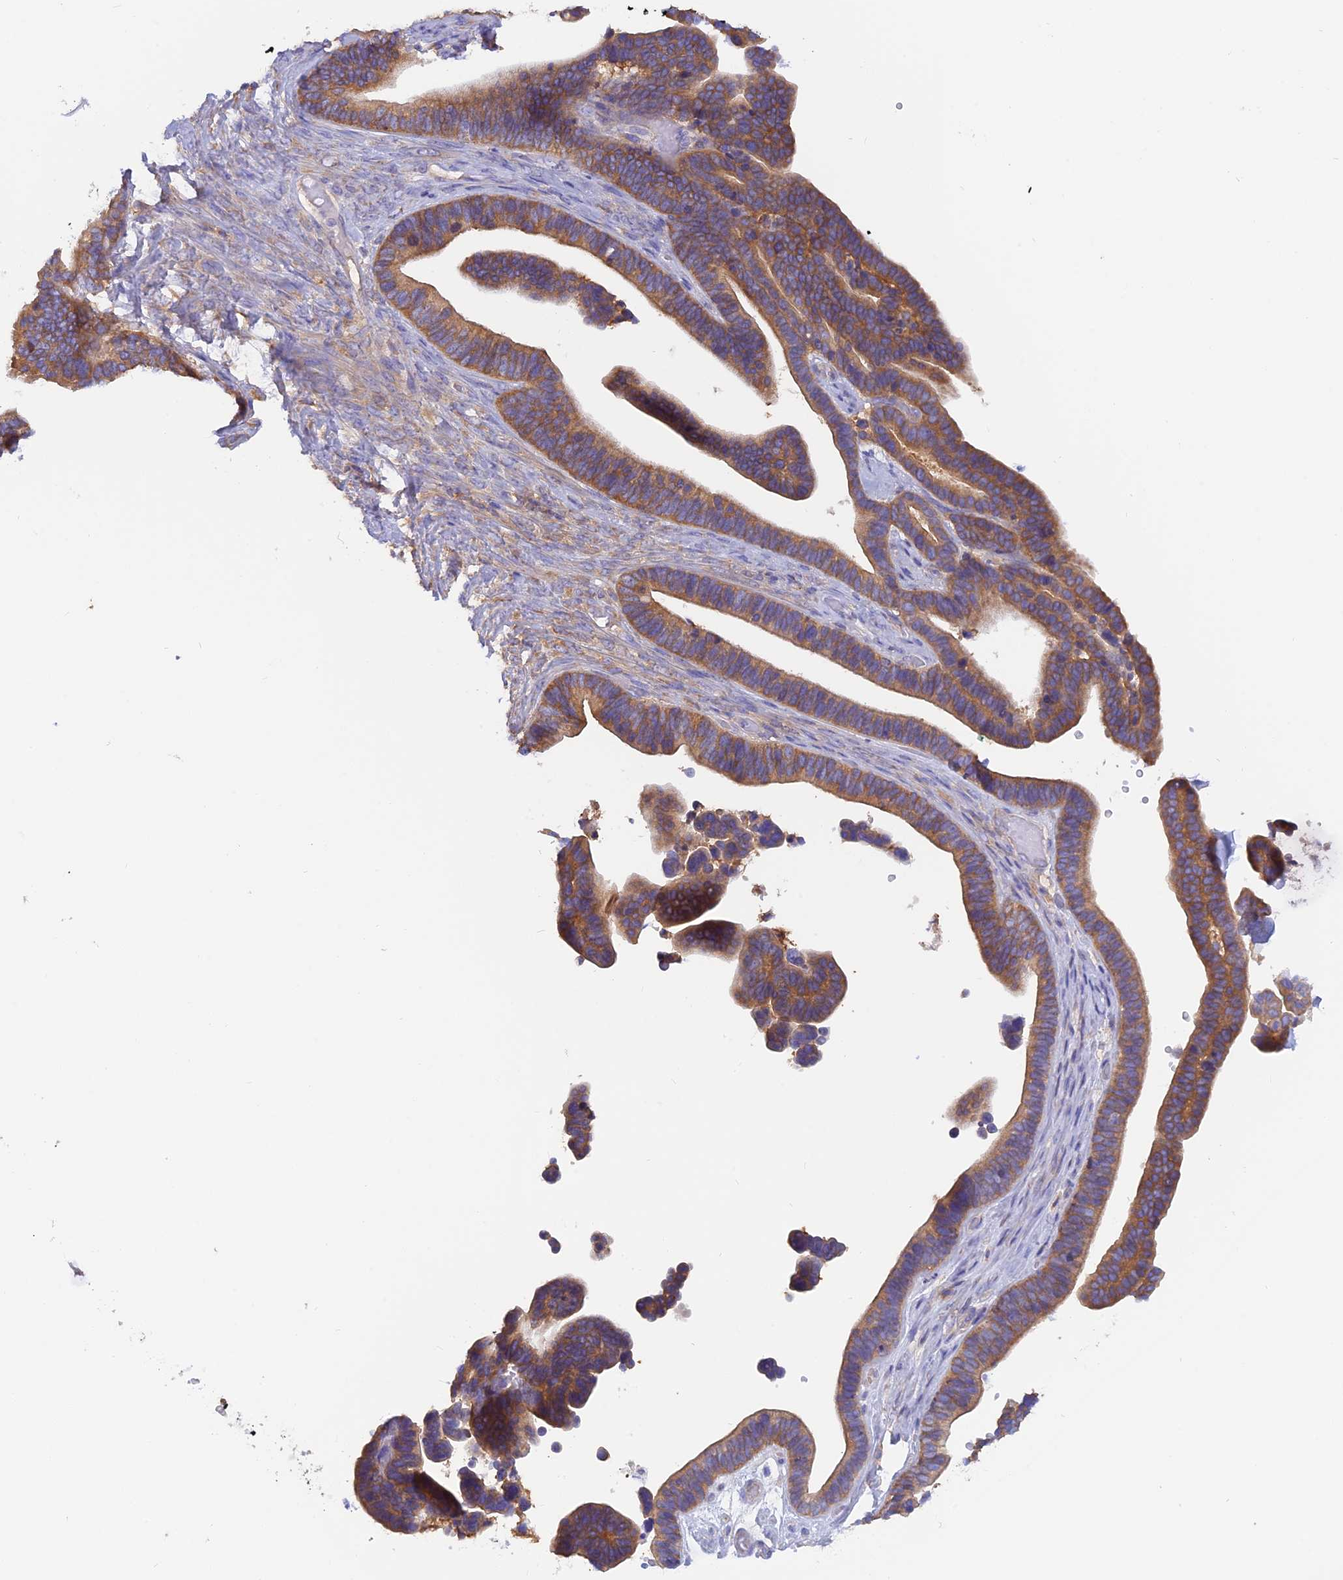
{"staining": {"intensity": "moderate", "quantity": ">75%", "location": "cytoplasmic/membranous"}, "tissue": "ovarian cancer", "cell_type": "Tumor cells", "image_type": "cancer", "snomed": [{"axis": "morphology", "description": "Cystadenocarcinoma, serous, NOS"}, {"axis": "topography", "description": "Ovary"}], "caption": "Ovarian cancer stained for a protein (brown) exhibits moderate cytoplasmic/membranous positive positivity in about >75% of tumor cells.", "gene": "LZTFL1", "patient": {"sex": "female", "age": 56}}